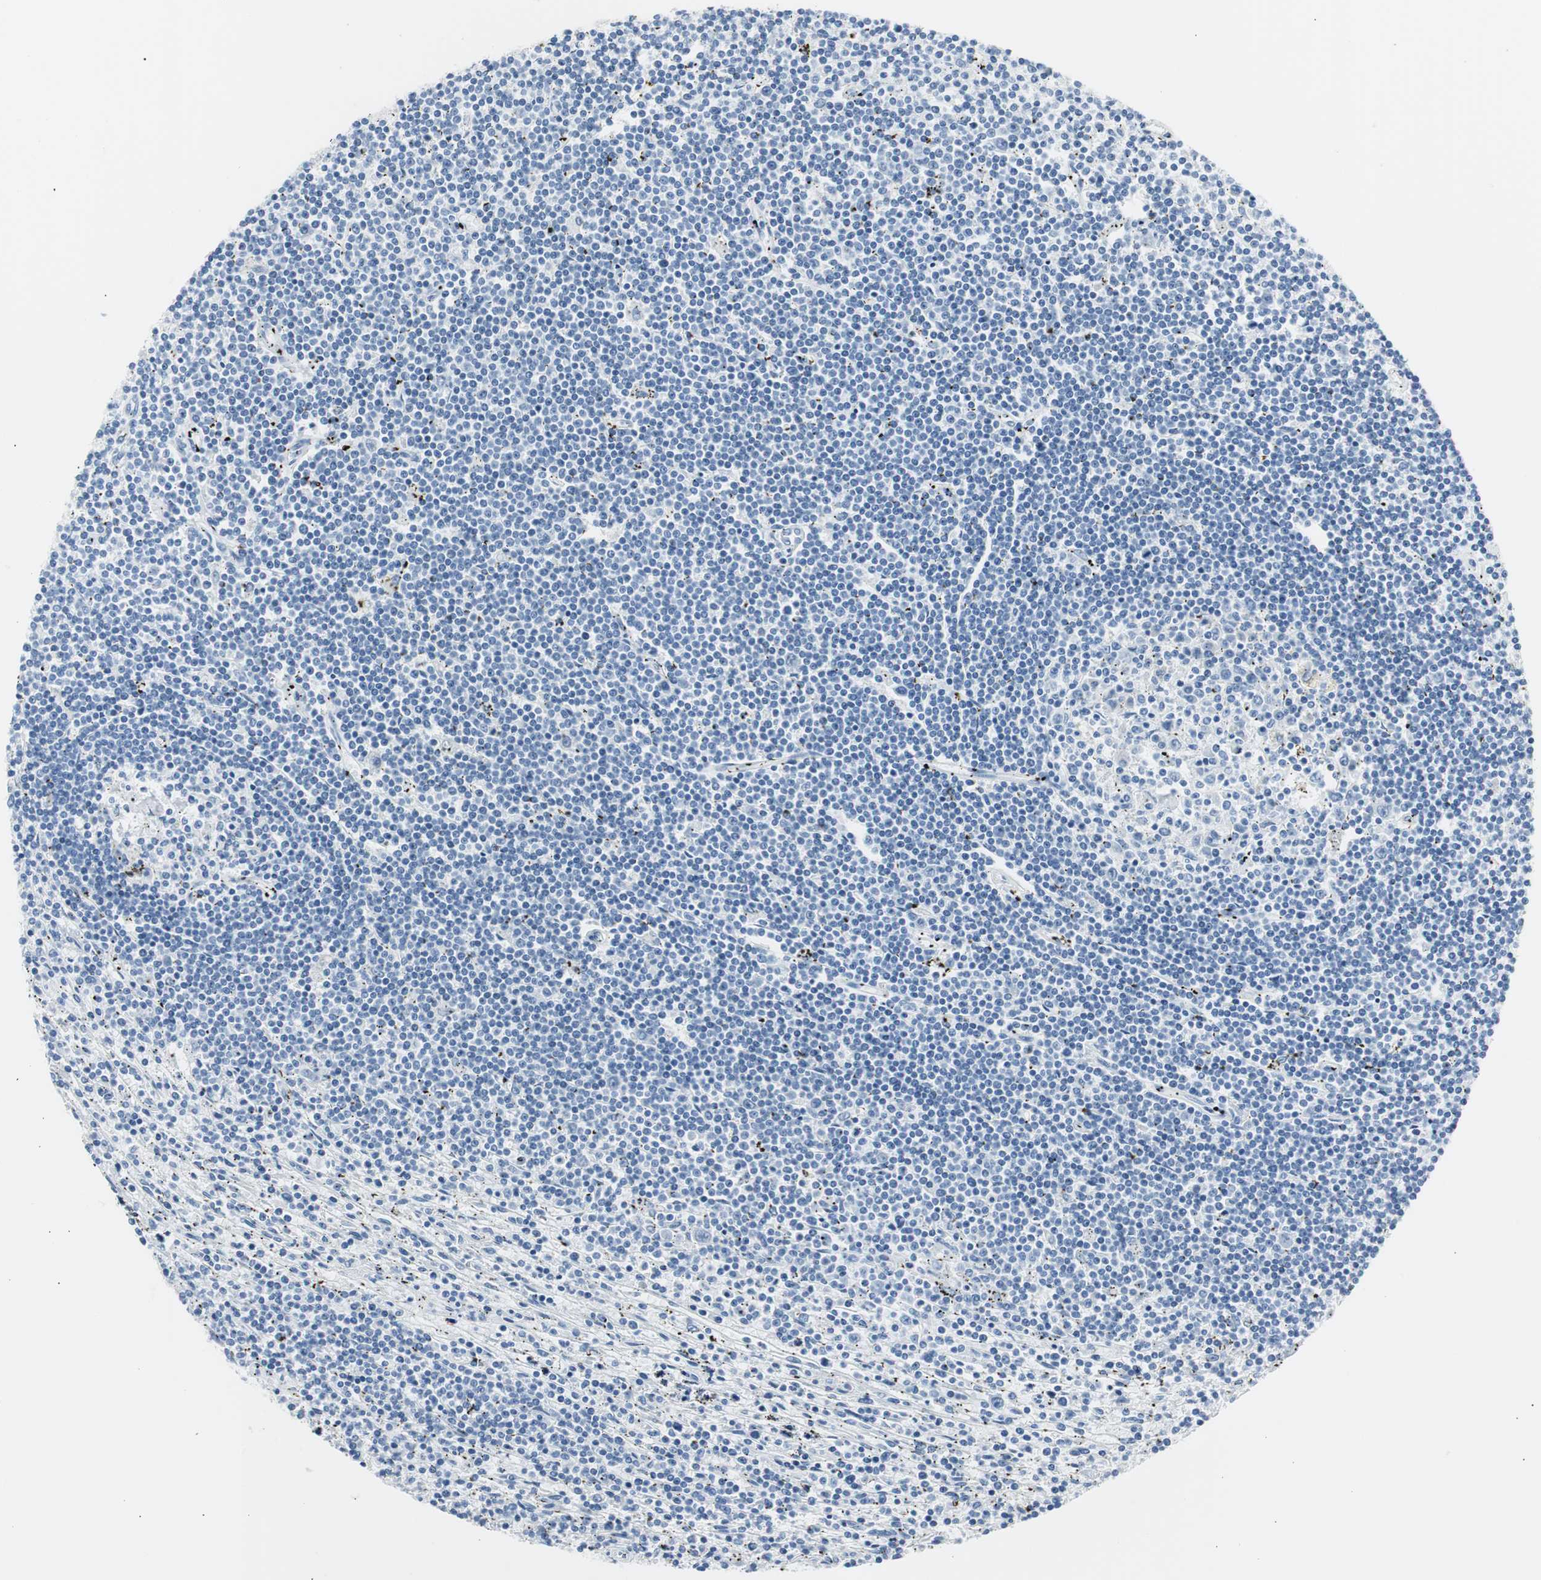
{"staining": {"intensity": "negative", "quantity": "none", "location": "none"}, "tissue": "lymphoma", "cell_type": "Tumor cells", "image_type": "cancer", "snomed": [{"axis": "morphology", "description": "Malignant lymphoma, non-Hodgkin's type, Low grade"}, {"axis": "topography", "description": "Spleen"}], "caption": "Immunohistochemistry (IHC) image of lymphoma stained for a protein (brown), which demonstrates no positivity in tumor cells. Brightfield microscopy of immunohistochemistry (IHC) stained with DAB (brown) and hematoxylin (blue), captured at high magnification.", "gene": "S100A7", "patient": {"sex": "male", "age": 76}}